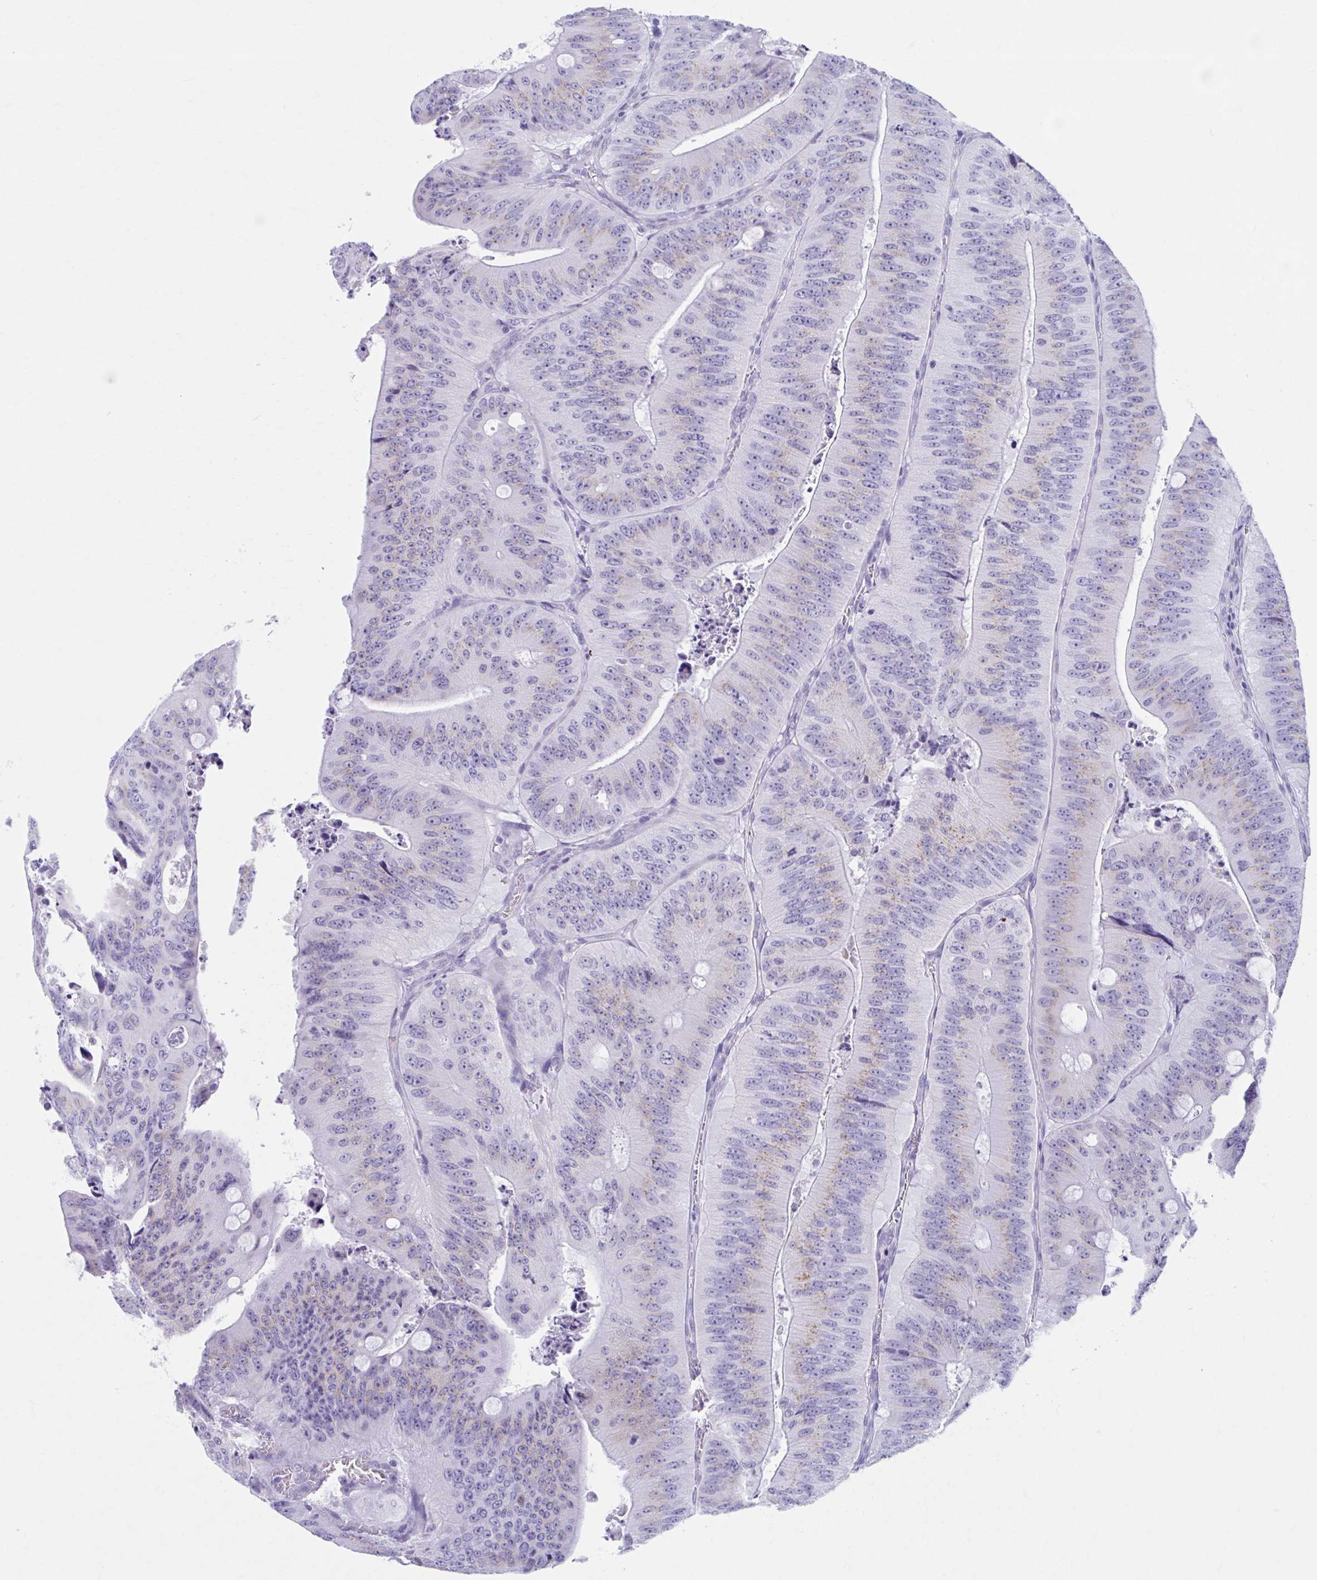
{"staining": {"intensity": "weak", "quantity": "<25%", "location": "cytoplasmic/membranous"}, "tissue": "colorectal cancer", "cell_type": "Tumor cells", "image_type": "cancer", "snomed": [{"axis": "morphology", "description": "Adenocarcinoma, NOS"}, {"axis": "topography", "description": "Colon"}], "caption": "Tumor cells show no significant staining in colorectal cancer.", "gene": "KCNE2", "patient": {"sex": "male", "age": 62}}